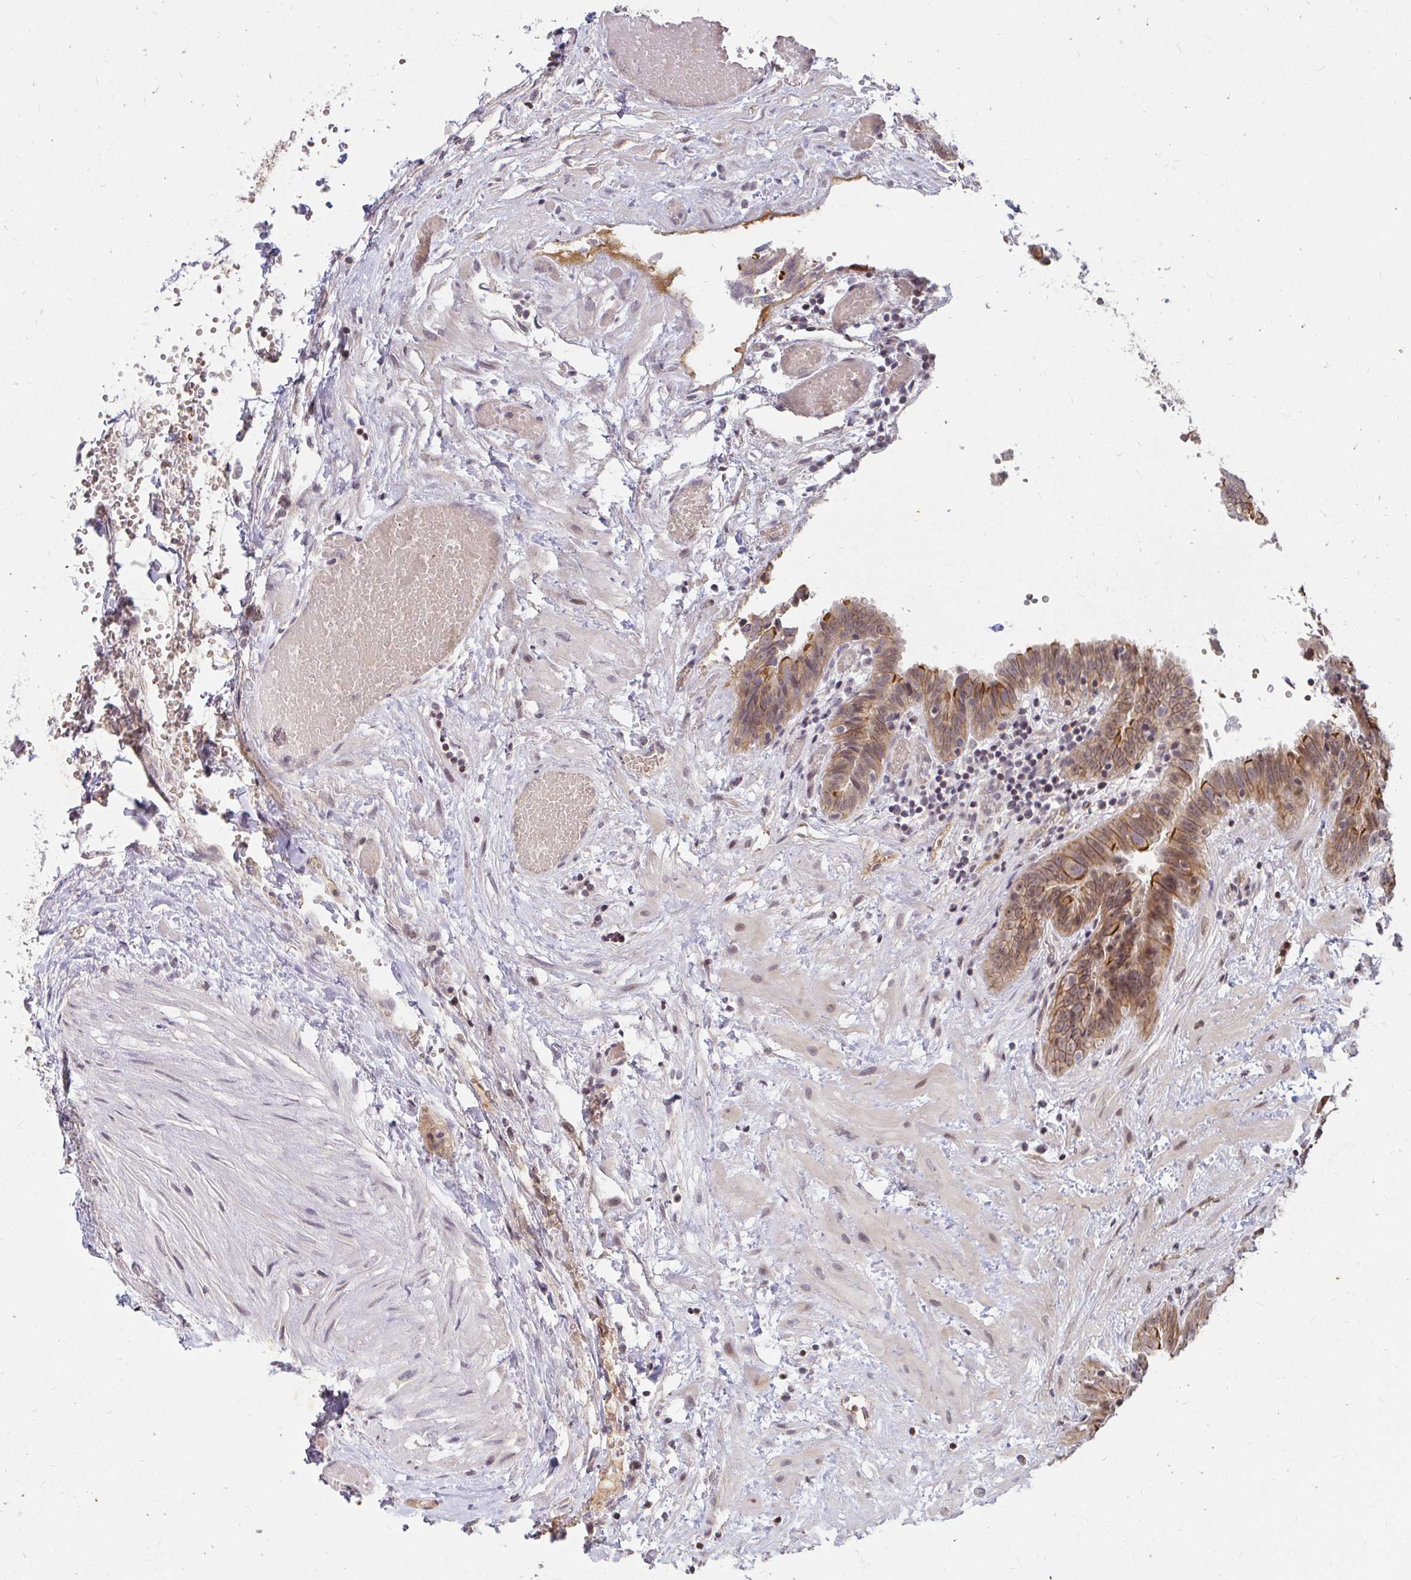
{"staining": {"intensity": "moderate", "quantity": ">75%", "location": "cytoplasmic/membranous"}, "tissue": "fallopian tube", "cell_type": "Glandular cells", "image_type": "normal", "snomed": [{"axis": "morphology", "description": "Normal tissue, NOS"}, {"axis": "topography", "description": "Fallopian tube"}], "caption": "Immunohistochemical staining of normal human fallopian tube reveals >75% levels of moderate cytoplasmic/membranous protein staining in approximately >75% of glandular cells.", "gene": "ANK3", "patient": {"sex": "female", "age": 37}}